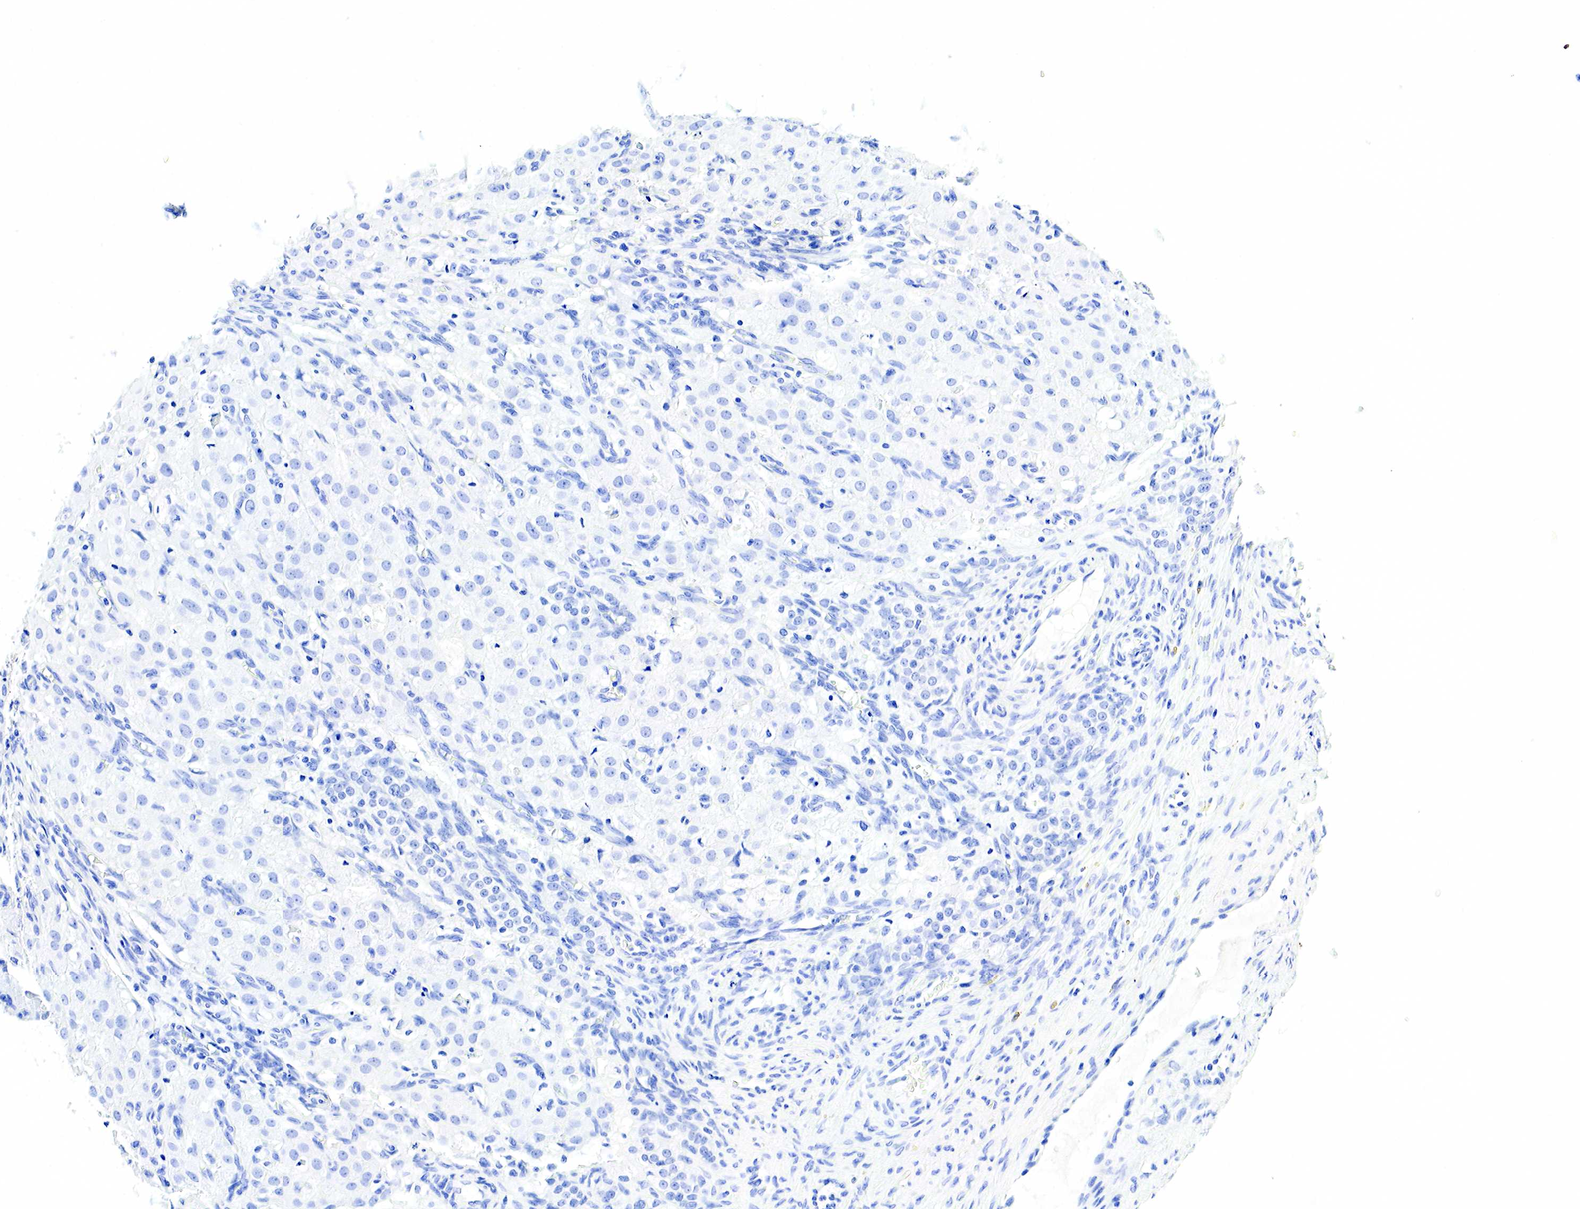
{"staining": {"intensity": "weak", "quantity": "<25%", "location": "cytoplasmic/membranous"}, "tissue": "ovary", "cell_type": "Follicle cells", "image_type": "normal", "snomed": [{"axis": "morphology", "description": "Normal tissue, NOS"}, {"axis": "topography", "description": "Ovary"}], "caption": "This is an IHC histopathology image of normal ovary. There is no expression in follicle cells.", "gene": "KRT7", "patient": {"sex": "female", "age": 32}}